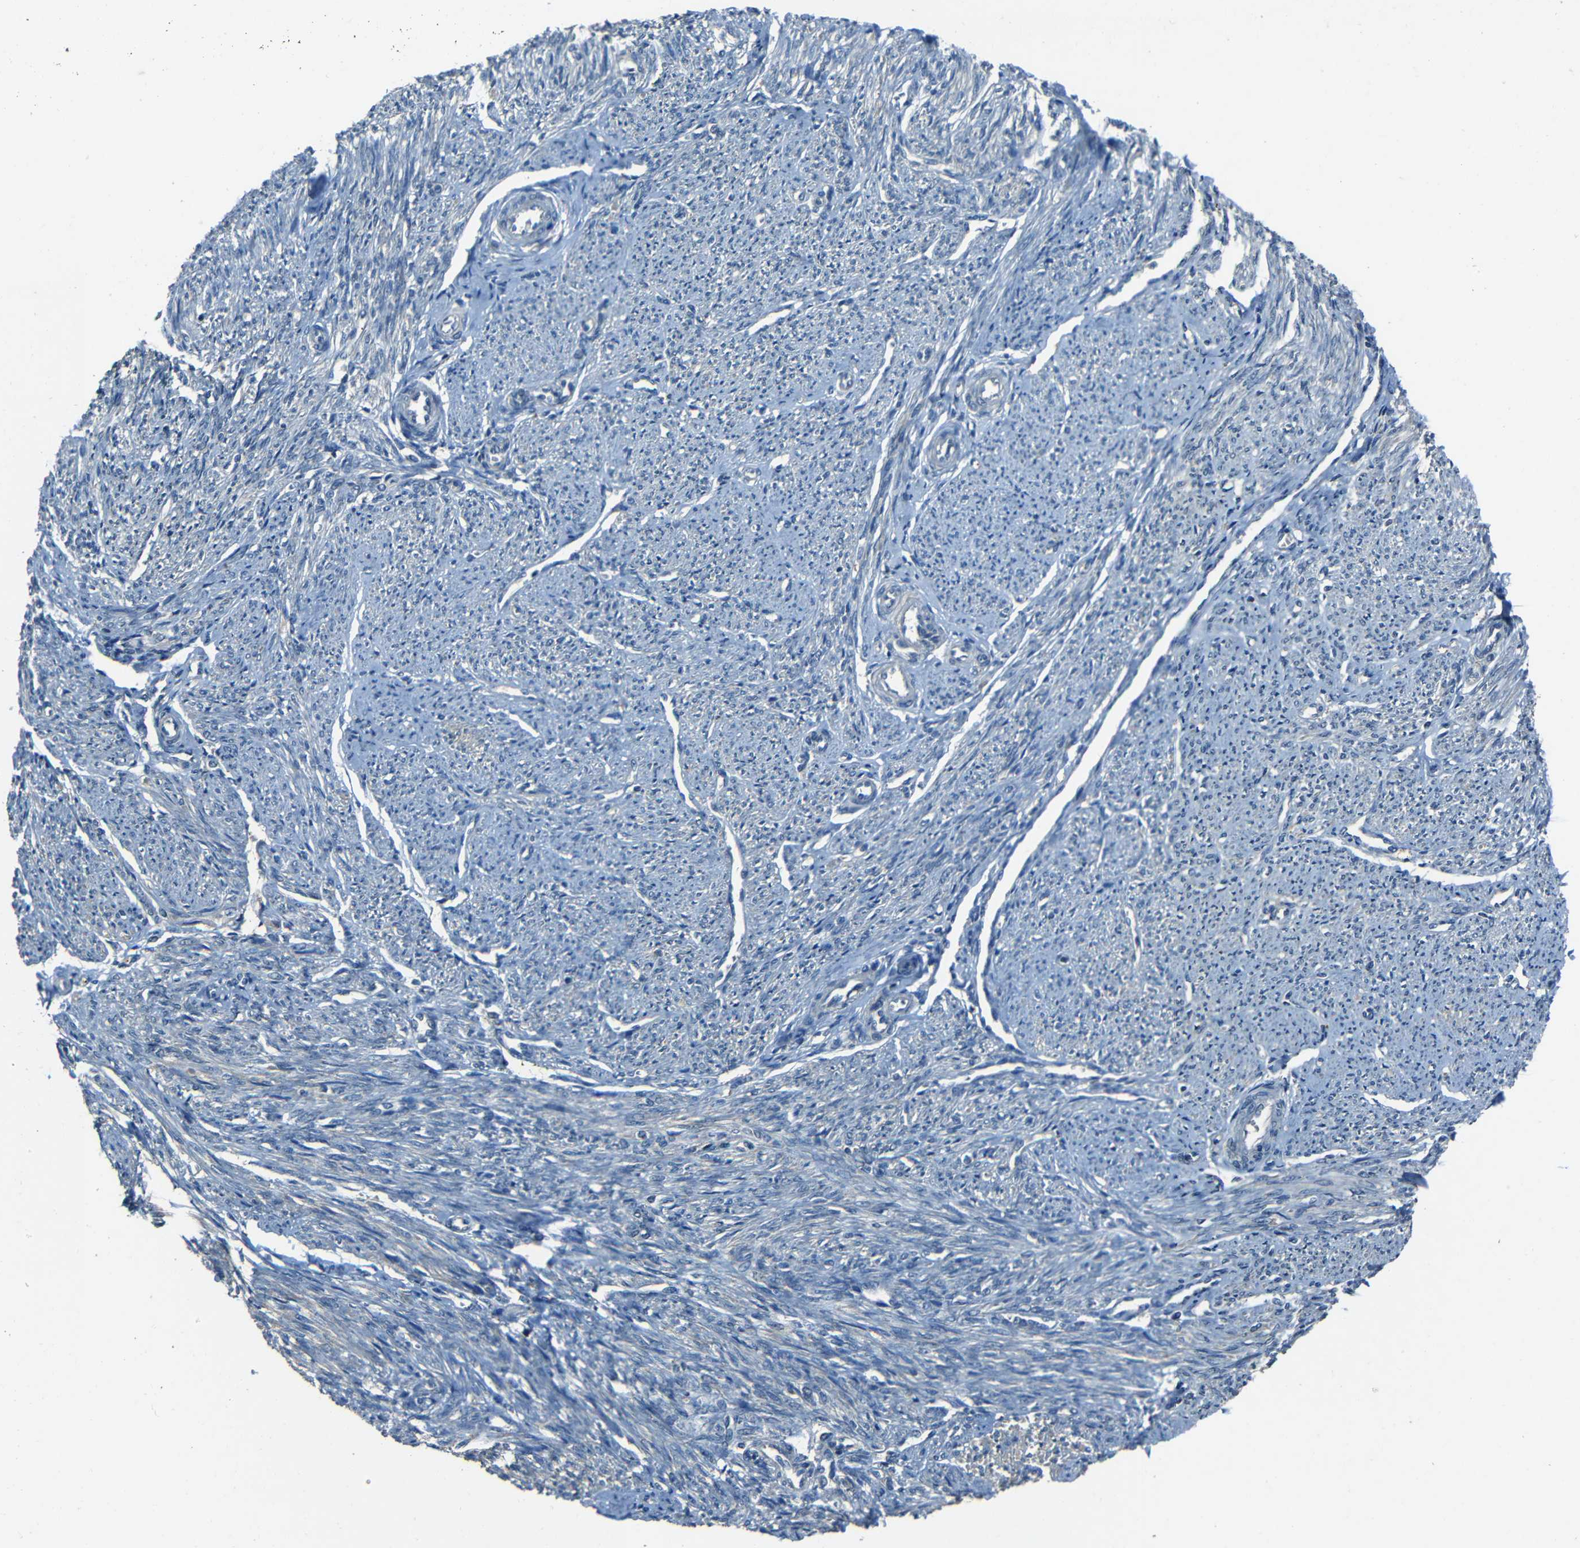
{"staining": {"intensity": "negative", "quantity": "none", "location": "none"}, "tissue": "smooth muscle", "cell_type": "Smooth muscle cells", "image_type": "normal", "snomed": [{"axis": "morphology", "description": "Normal tissue, NOS"}, {"axis": "topography", "description": "Smooth muscle"}], "caption": "High magnification brightfield microscopy of benign smooth muscle stained with DAB (brown) and counterstained with hematoxylin (blue): smooth muscle cells show no significant staining.", "gene": "SLA", "patient": {"sex": "female", "age": 65}}